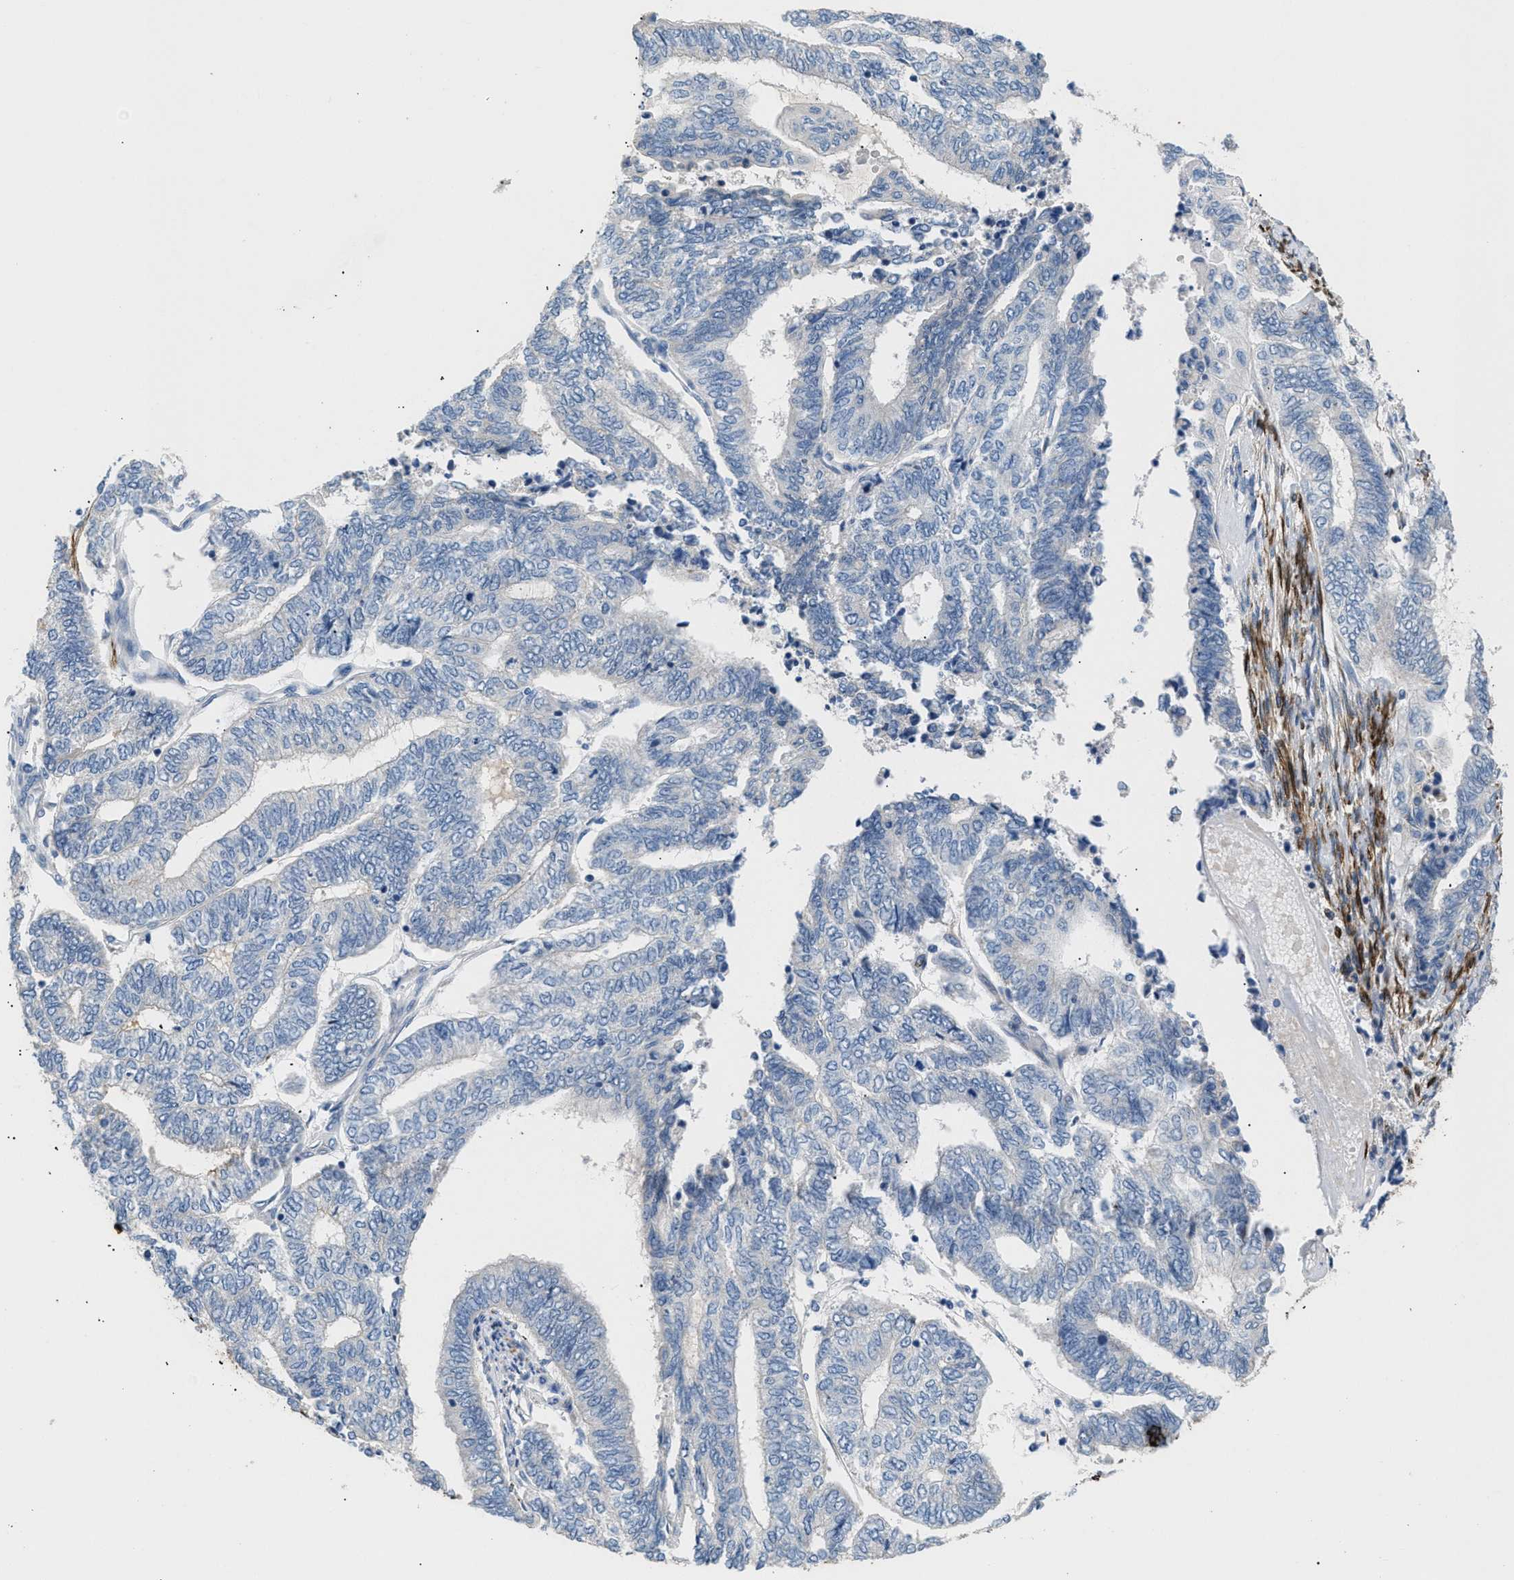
{"staining": {"intensity": "negative", "quantity": "none", "location": "none"}, "tissue": "endometrial cancer", "cell_type": "Tumor cells", "image_type": "cancer", "snomed": [{"axis": "morphology", "description": "Adenocarcinoma, NOS"}, {"axis": "topography", "description": "Uterus"}, {"axis": "topography", "description": "Endometrium"}], "caption": "Micrograph shows no significant protein expression in tumor cells of endometrial cancer (adenocarcinoma). (Immunohistochemistry, brightfield microscopy, high magnification).", "gene": "ICA1", "patient": {"sex": "female", "age": 70}}